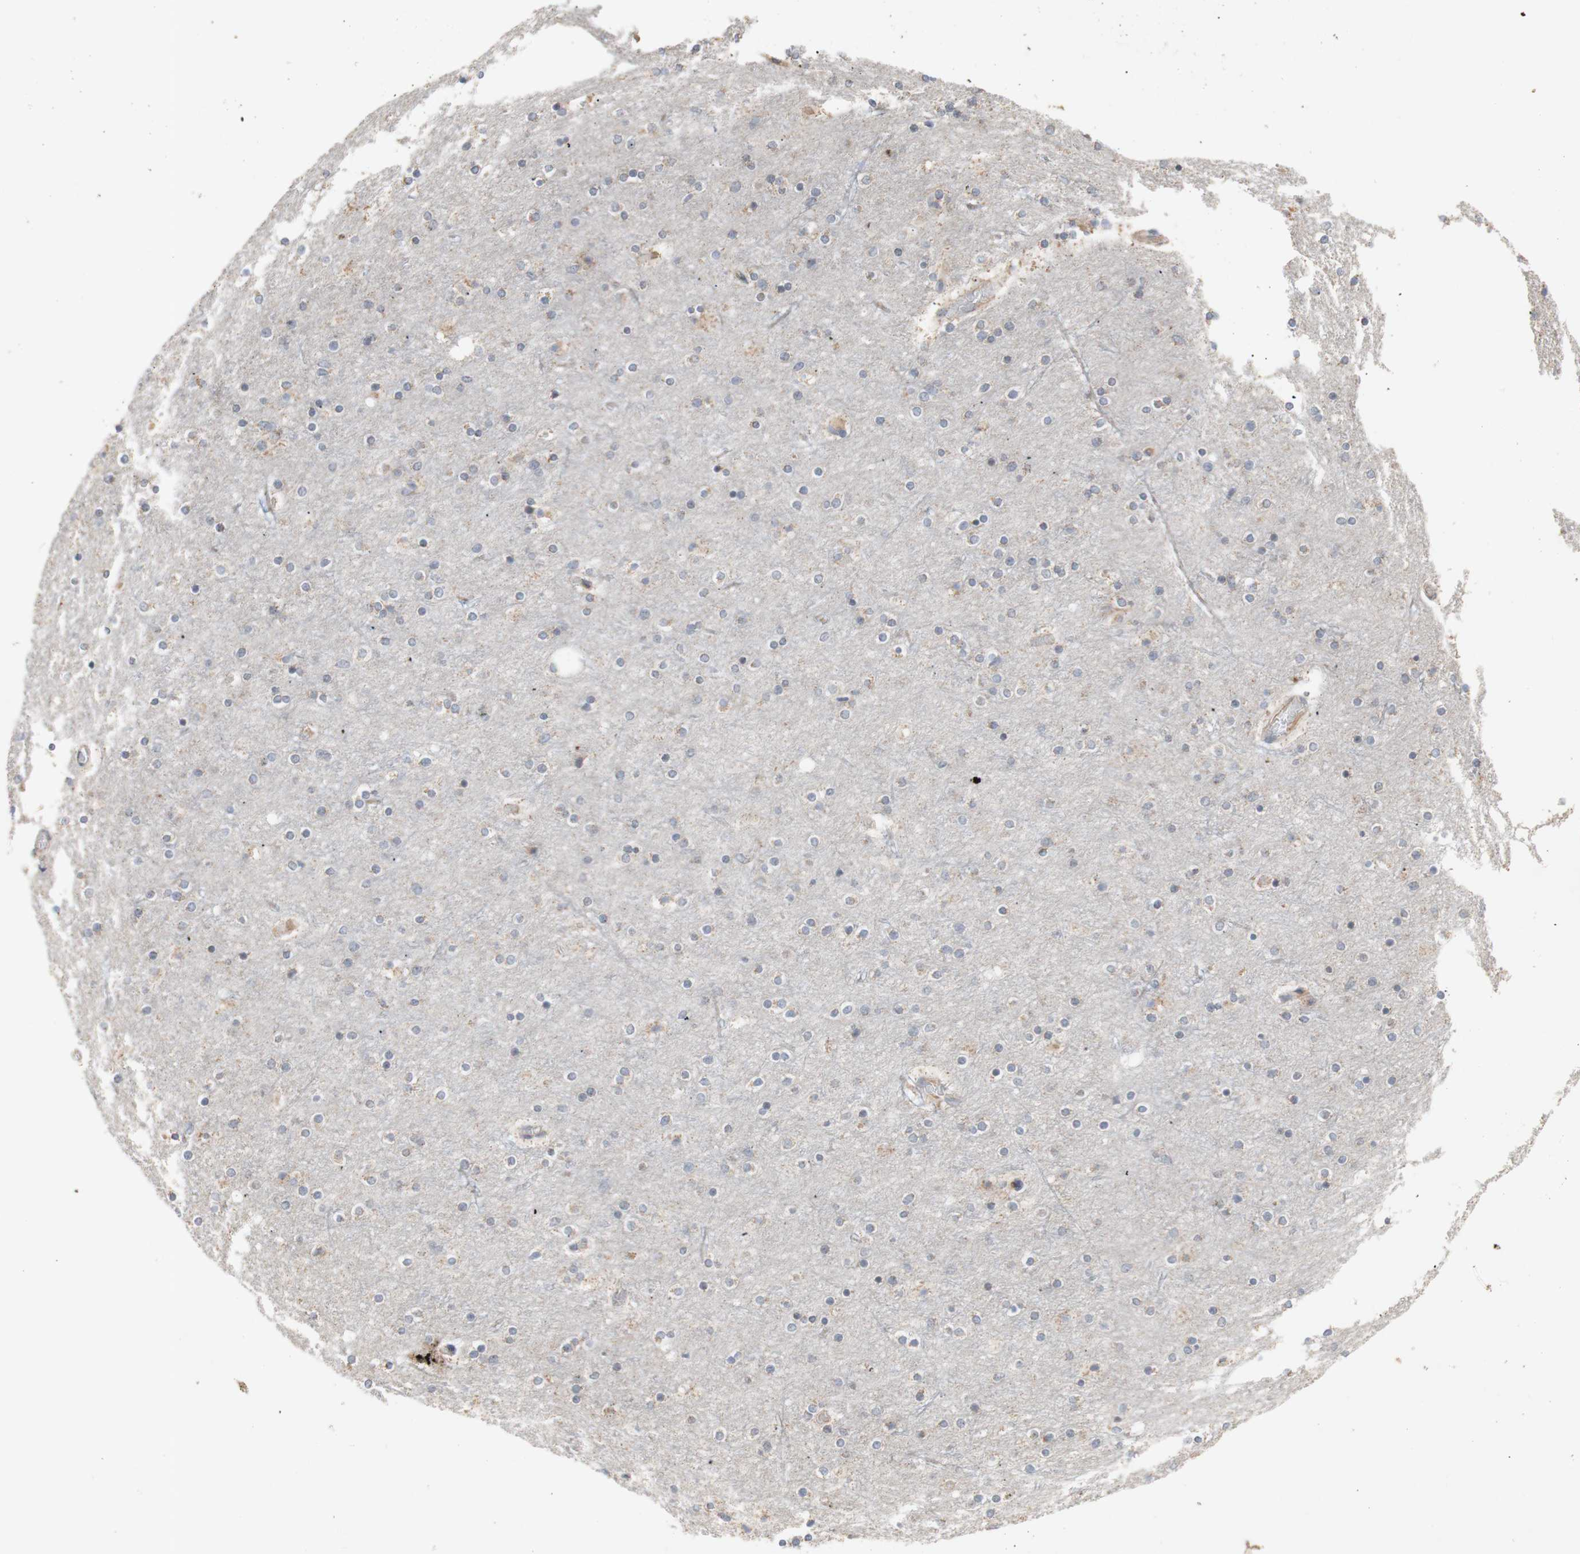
{"staining": {"intensity": "negative", "quantity": "none", "location": "none"}, "tissue": "cerebral cortex", "cell_type": "Endothelial cells", "image_type": "normal", "snomed": [{"axis": "morphology", "description": "Normal tissue, NOS"}, {"axis": "topography", "description": "Cerebral cortex"}], "caption": "A high-resolution image shows IHC staining of benign cerebral cortex, which shows no significant expression in endothelial cells.", "gene": "PTGIS", "patient": {"sex": "female", "age": 54}}